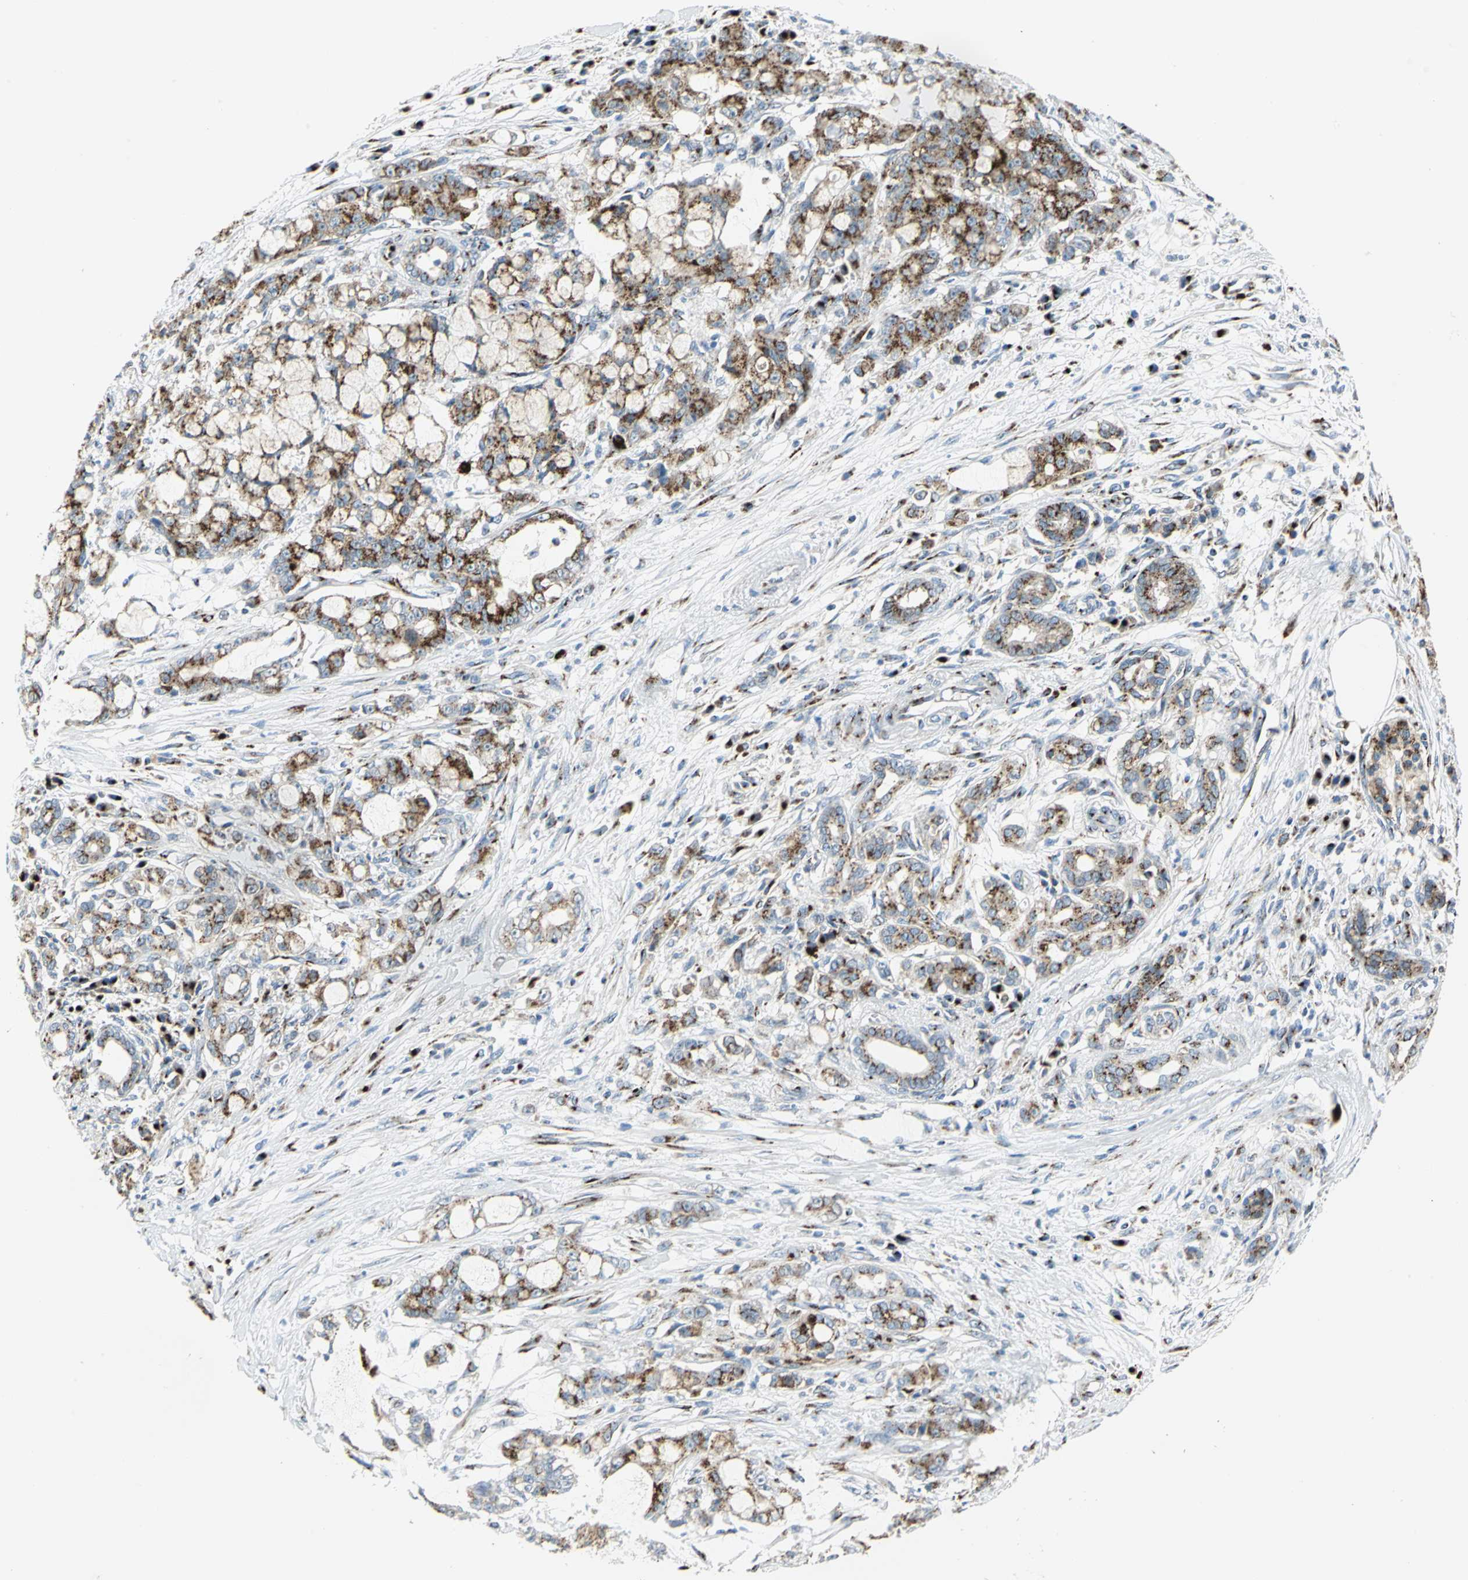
{"staining": {"intensity": "strong", "quantity": ">75%", "location": "cytoplasmic/membranous"}, "tissue": "pancreatic cancer", "cell_type": "Tumor cells", "image_type": "cancer", "snomed": [{"axis": "morphology", "description": "Adenocarcinoma, NOS"}, {"axis": "topography", "description": "Pancreas"}], "caption": "Immunohistochemical staining of human pancreatic cancer (adenocarcinoma) shows high levels of strong cytoplasmic/membranous positivity in approximately >75% of tumor cells. (DAB (3,3'-diaminobenzidine) = brown stain, brightfield microscopy at high magnification).", "gene": "GPR3", "patient": {"sex": "female", "age": 73}}